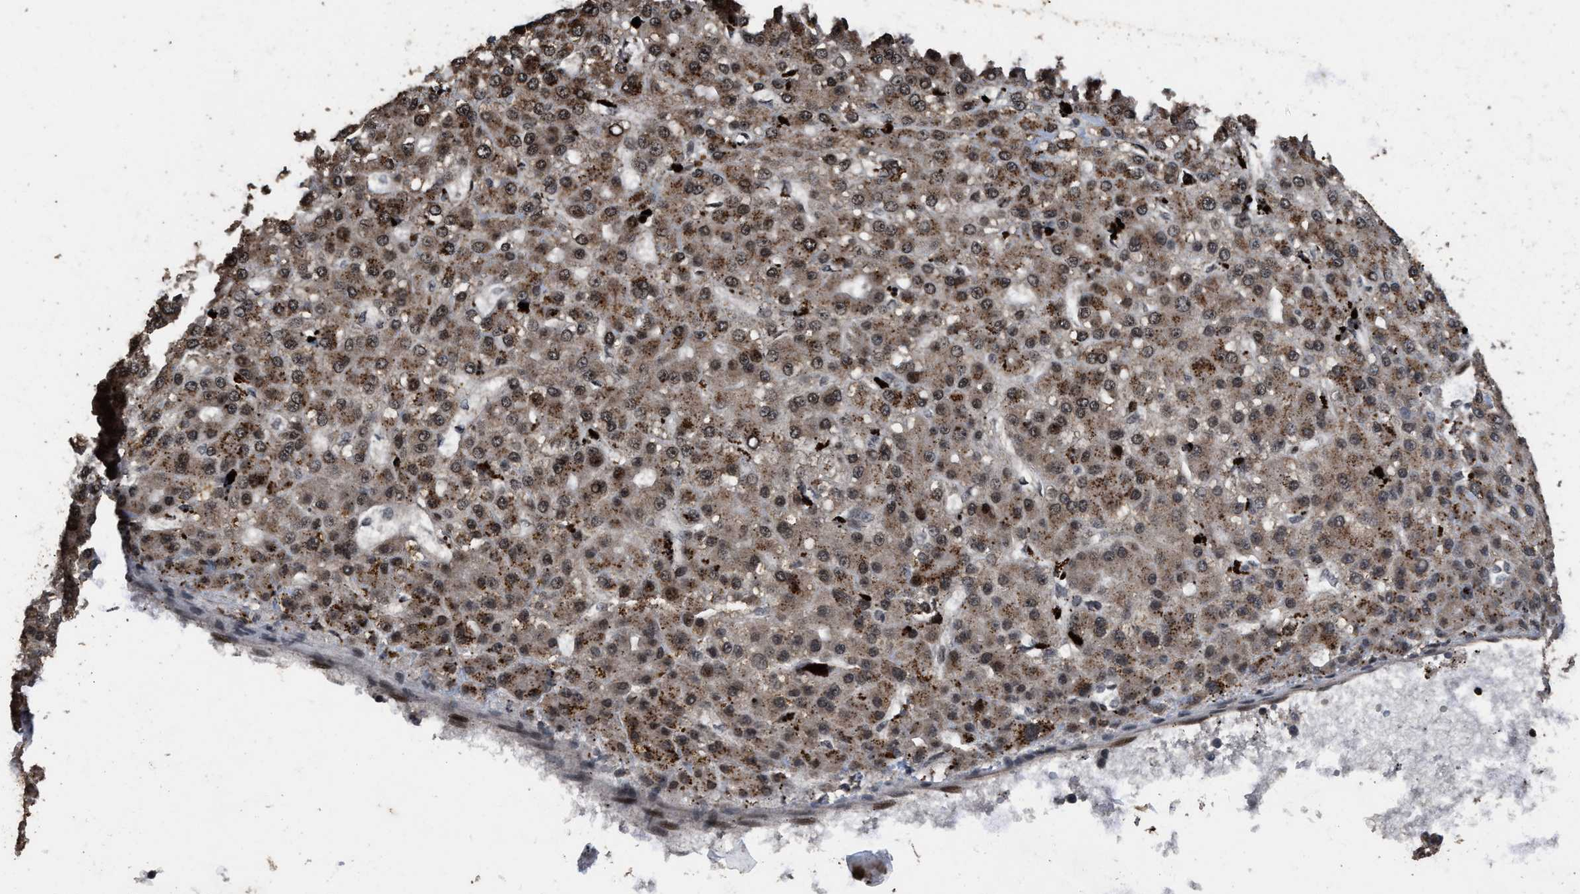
{"staining": {"intensity": "moderate", "quantity": ">75%", "location": "cytoplasmic/membranous,nuclear"}, "tissue": "liver cancer", "cell_type": "Tumor cells", "image_type": "cancer", "snomed": [{"axis": "morphology", "description": "Carcinoma, Hepatocellular, NOS"}, {"axis": "topography", "description": "Liver"}], "caption": "Hepatocellular carcinoma (liver) stained with a protein marker reveals moderate staining in tumor cells.", "gene": "HAUS6", "patient": {"sex": "male", "age": 67}}